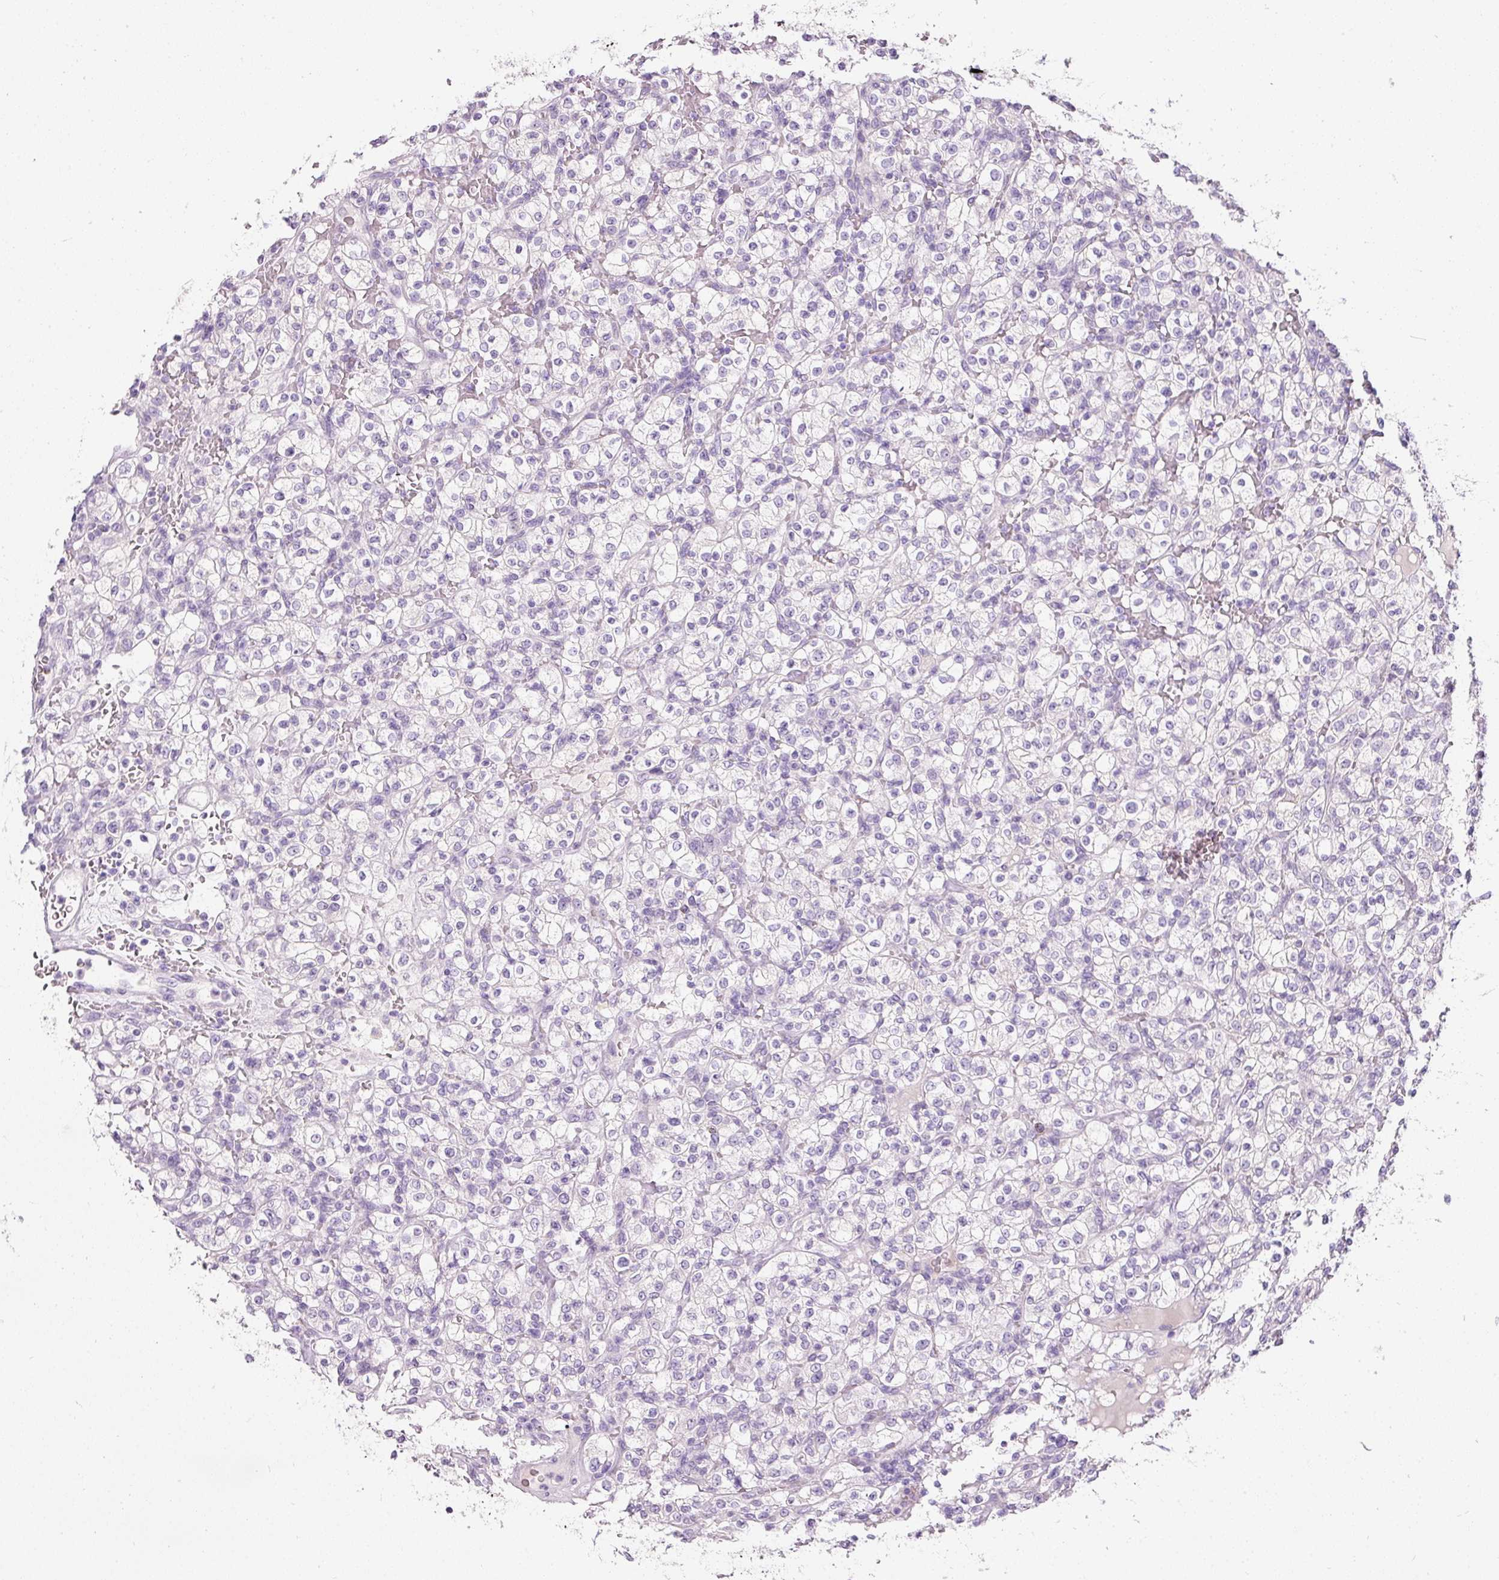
{"staining": {"intensity": "negative", "quantity": "none", "location": "none"}, "tissue": "renal cancer", "cell_type": "Tumor cells", "image_type": "cancer", "snomed": [{"axis": "morphology", "description": "Normal tissue, NOS"}, {"axis": "morphology", "description": "Adenocarcinoma, NOS"}, {"axis": "topography", "description": "Kidney"}], "caption": "IHC of human renal cancer demonstrates no positivity in tumor cells.", "gene": "DNM1", "patient": {"sex": "female", "age": 72}}